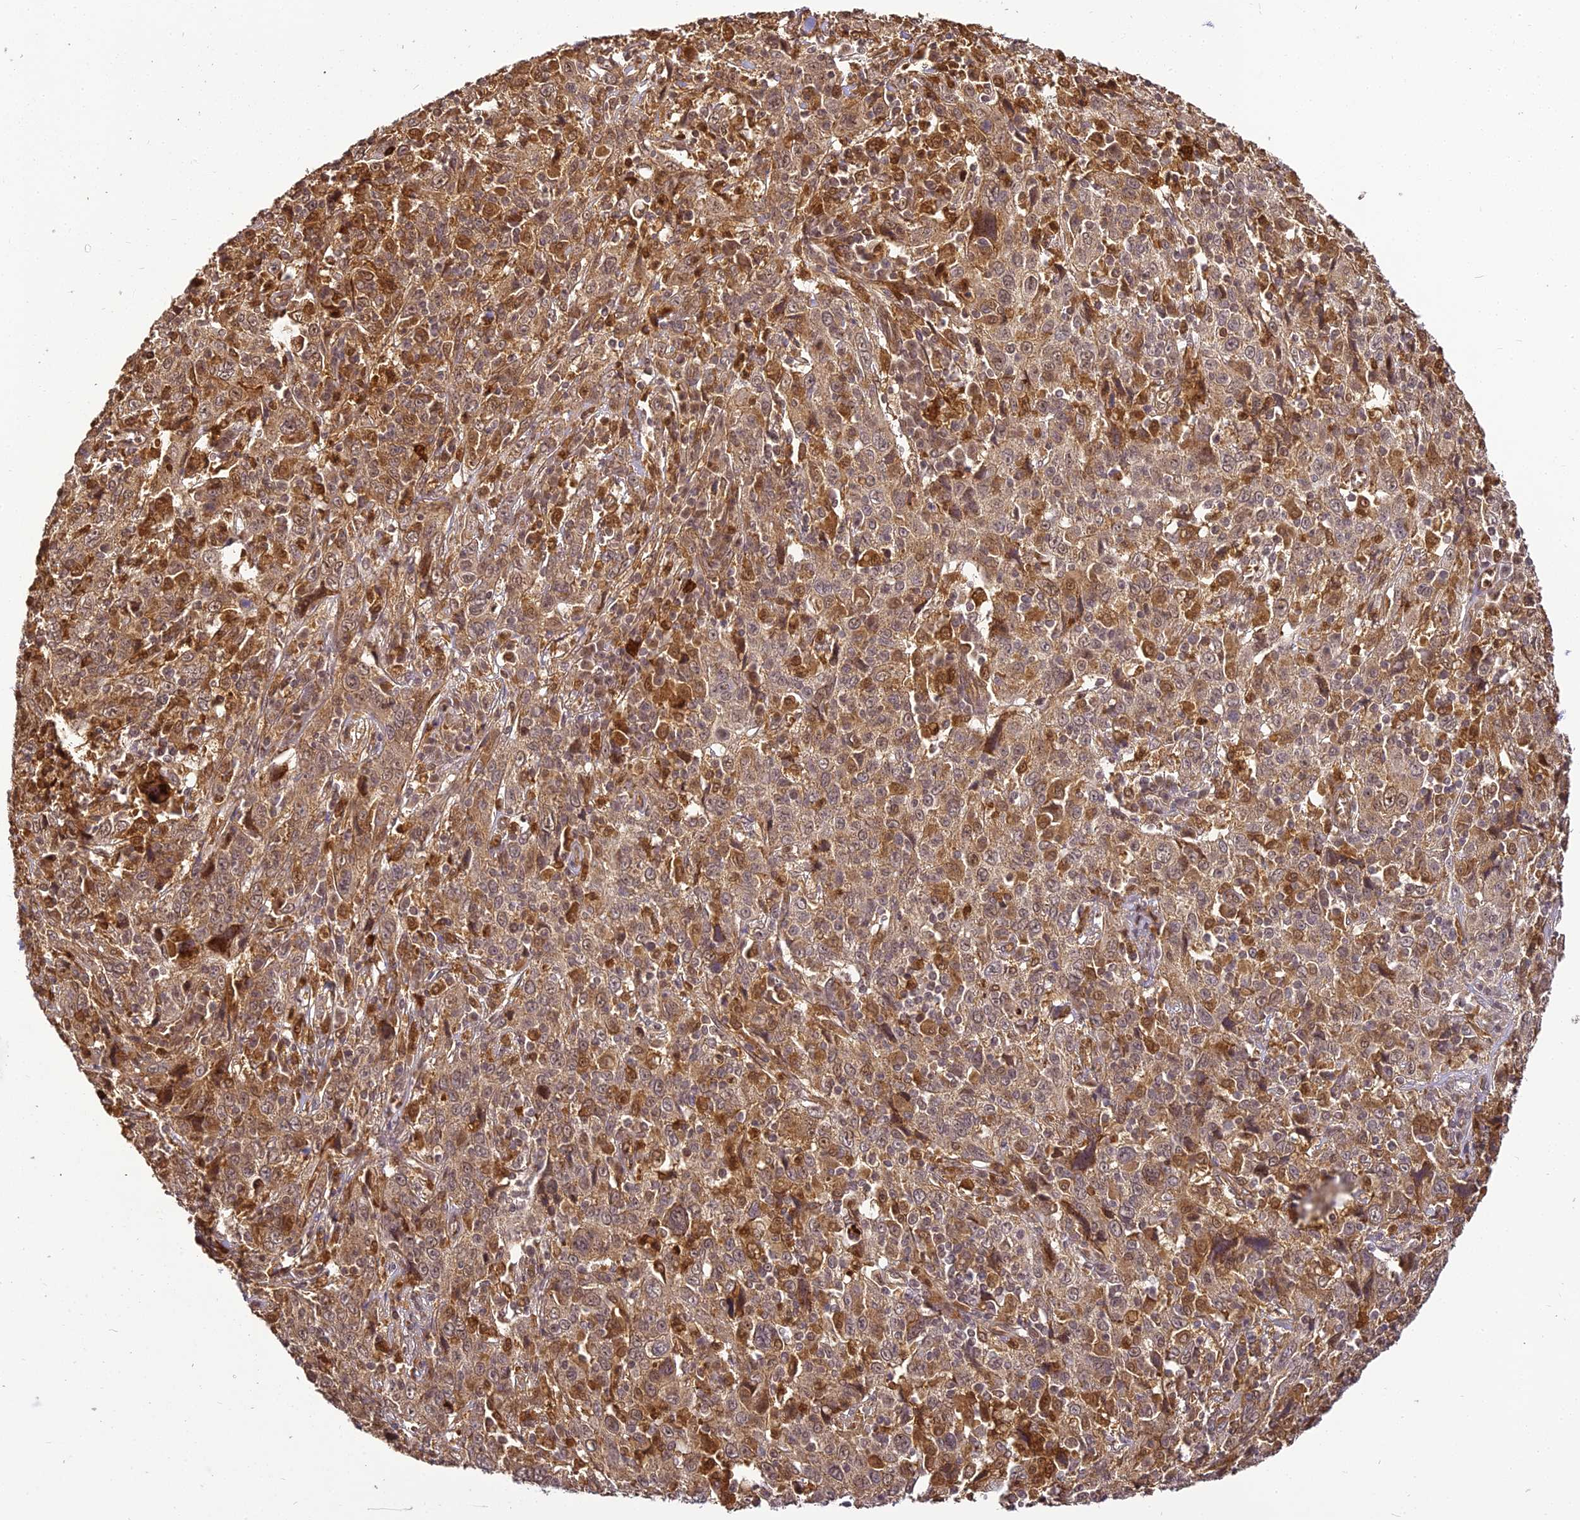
{"staining": {"intensity": "weak", "quantity": "25%-75%", "location": "cytoplasmic/membranous"}, "tissue": "cervical cancer", "cell_type": "Tumor cells", "image_type": "cancer", "snomed": [{"axis": "morphology", "description": "Squamous cell carcinoma, NOS"}, {"axis": "topography", "description": "Cervix"}], "caption": "Protein staining of squamous cell carcinoma (cervical) tissue exhibits weak cytoplasmic/membranous expression in approximately 25%-75% of tumor cells. (DAB (3,3'-diaminobenzidine) IHC, brown staining for protein, blue staining for nuclei).", "gene": "BCDIN3D", "patient": {"sex": "female", "age": 46}}